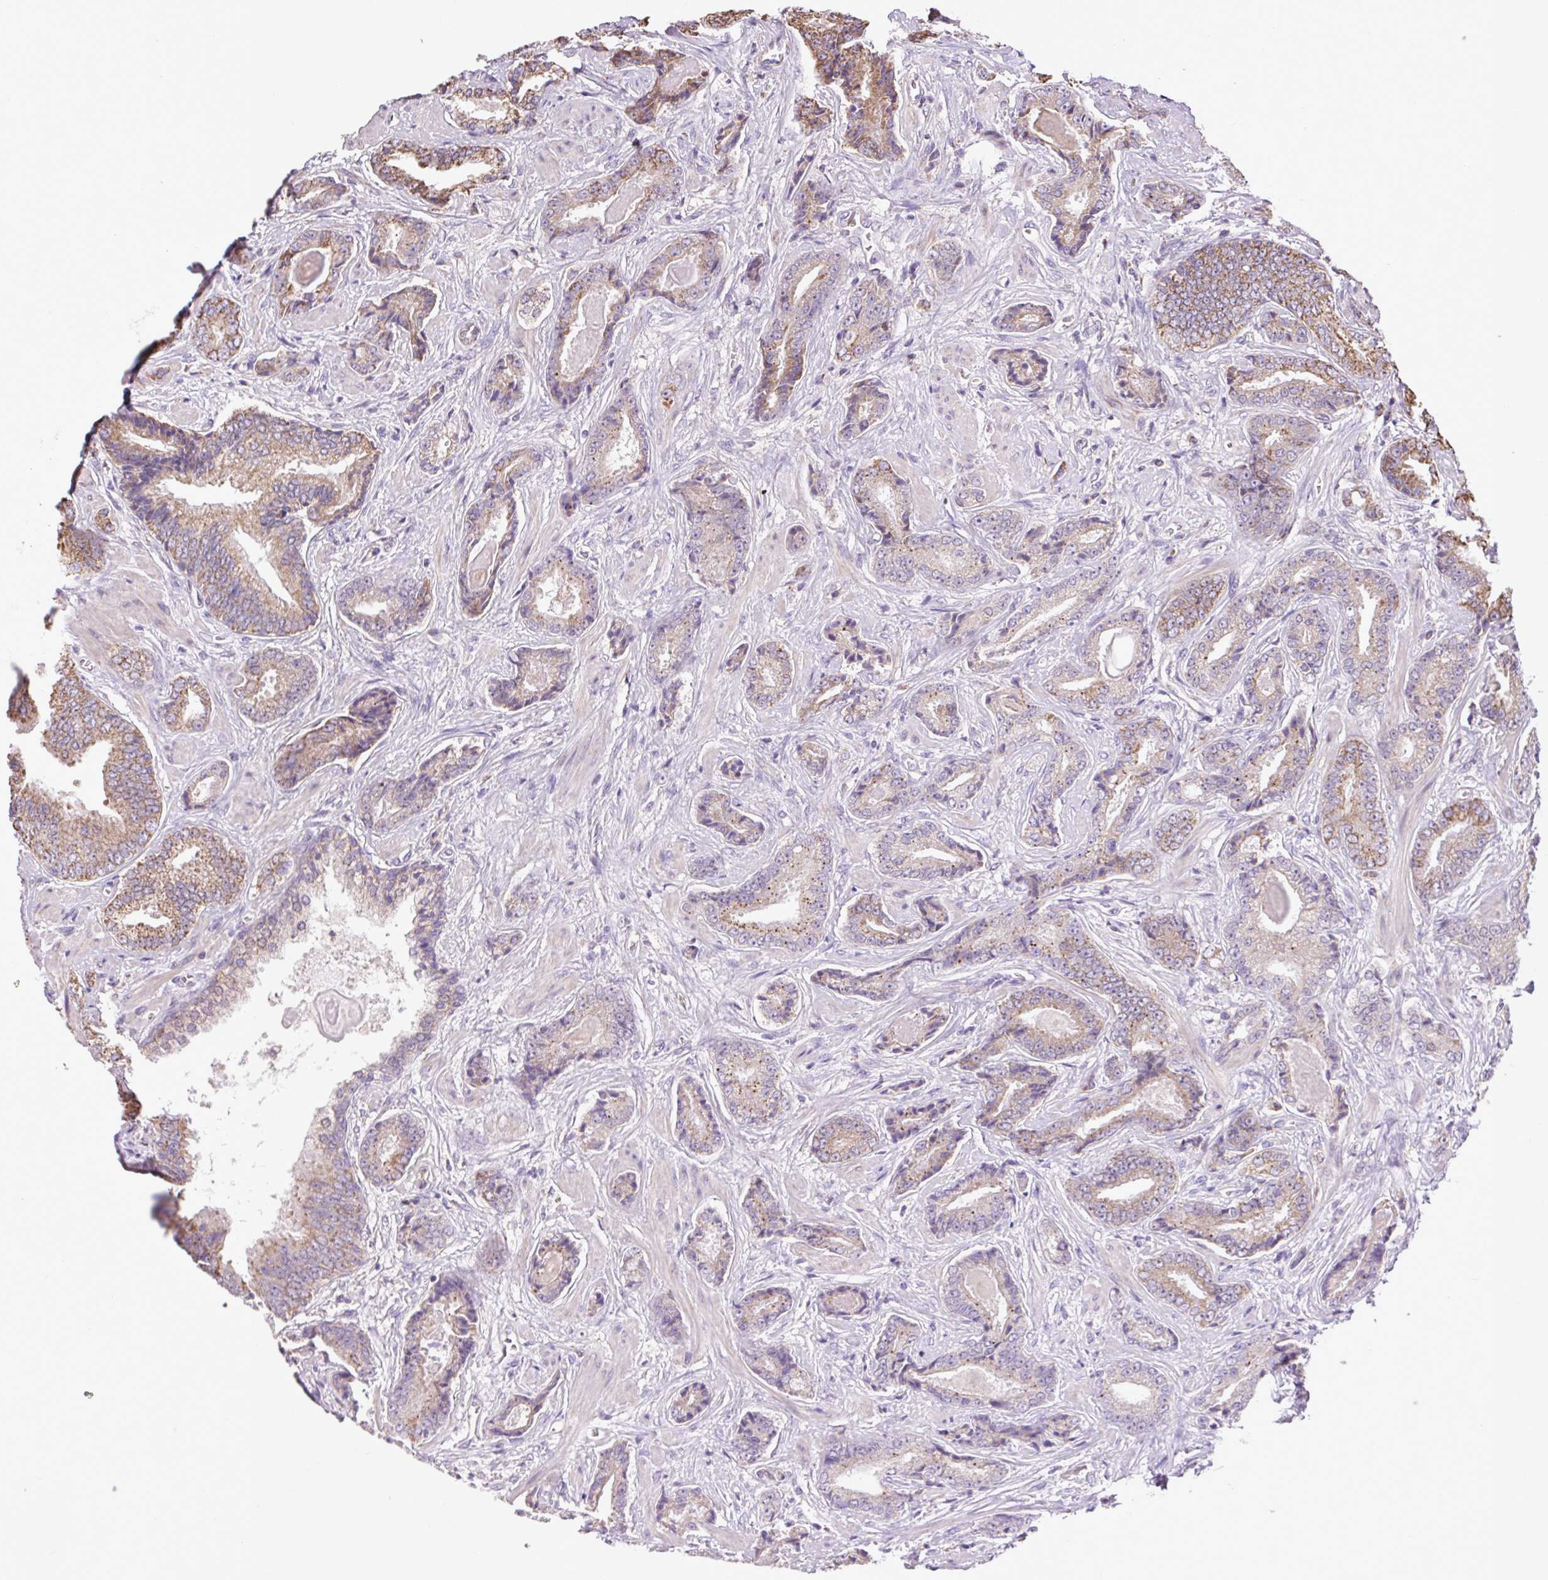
{"staining": {"intensity": "moderate", "quantity": "<25%", "location": "cytoplasmic/membranous"}, "tissue": "prostate cancer", "cell_type": "Tumor cells", "image_type": "cancer", "snomed": [{"axis": "morphology", "description": "Adenocarcinoma, Low grade"}, {"axis": "topography", "description": "Prostate"}], "caption": "Protein staining displays moderate cytoplasmic/membranous positivity in about <25% of tumor cells in prostate cancer (adenocarcinoma (low-grade)). Using DAB (3,3'-diaminobenzidine) (brown) and hematoxylin (blue) stains, captured at high magnification using brightfield microscopy.", "gene": "PLCG1", "patient": {"sex": "male", "age": 62}}